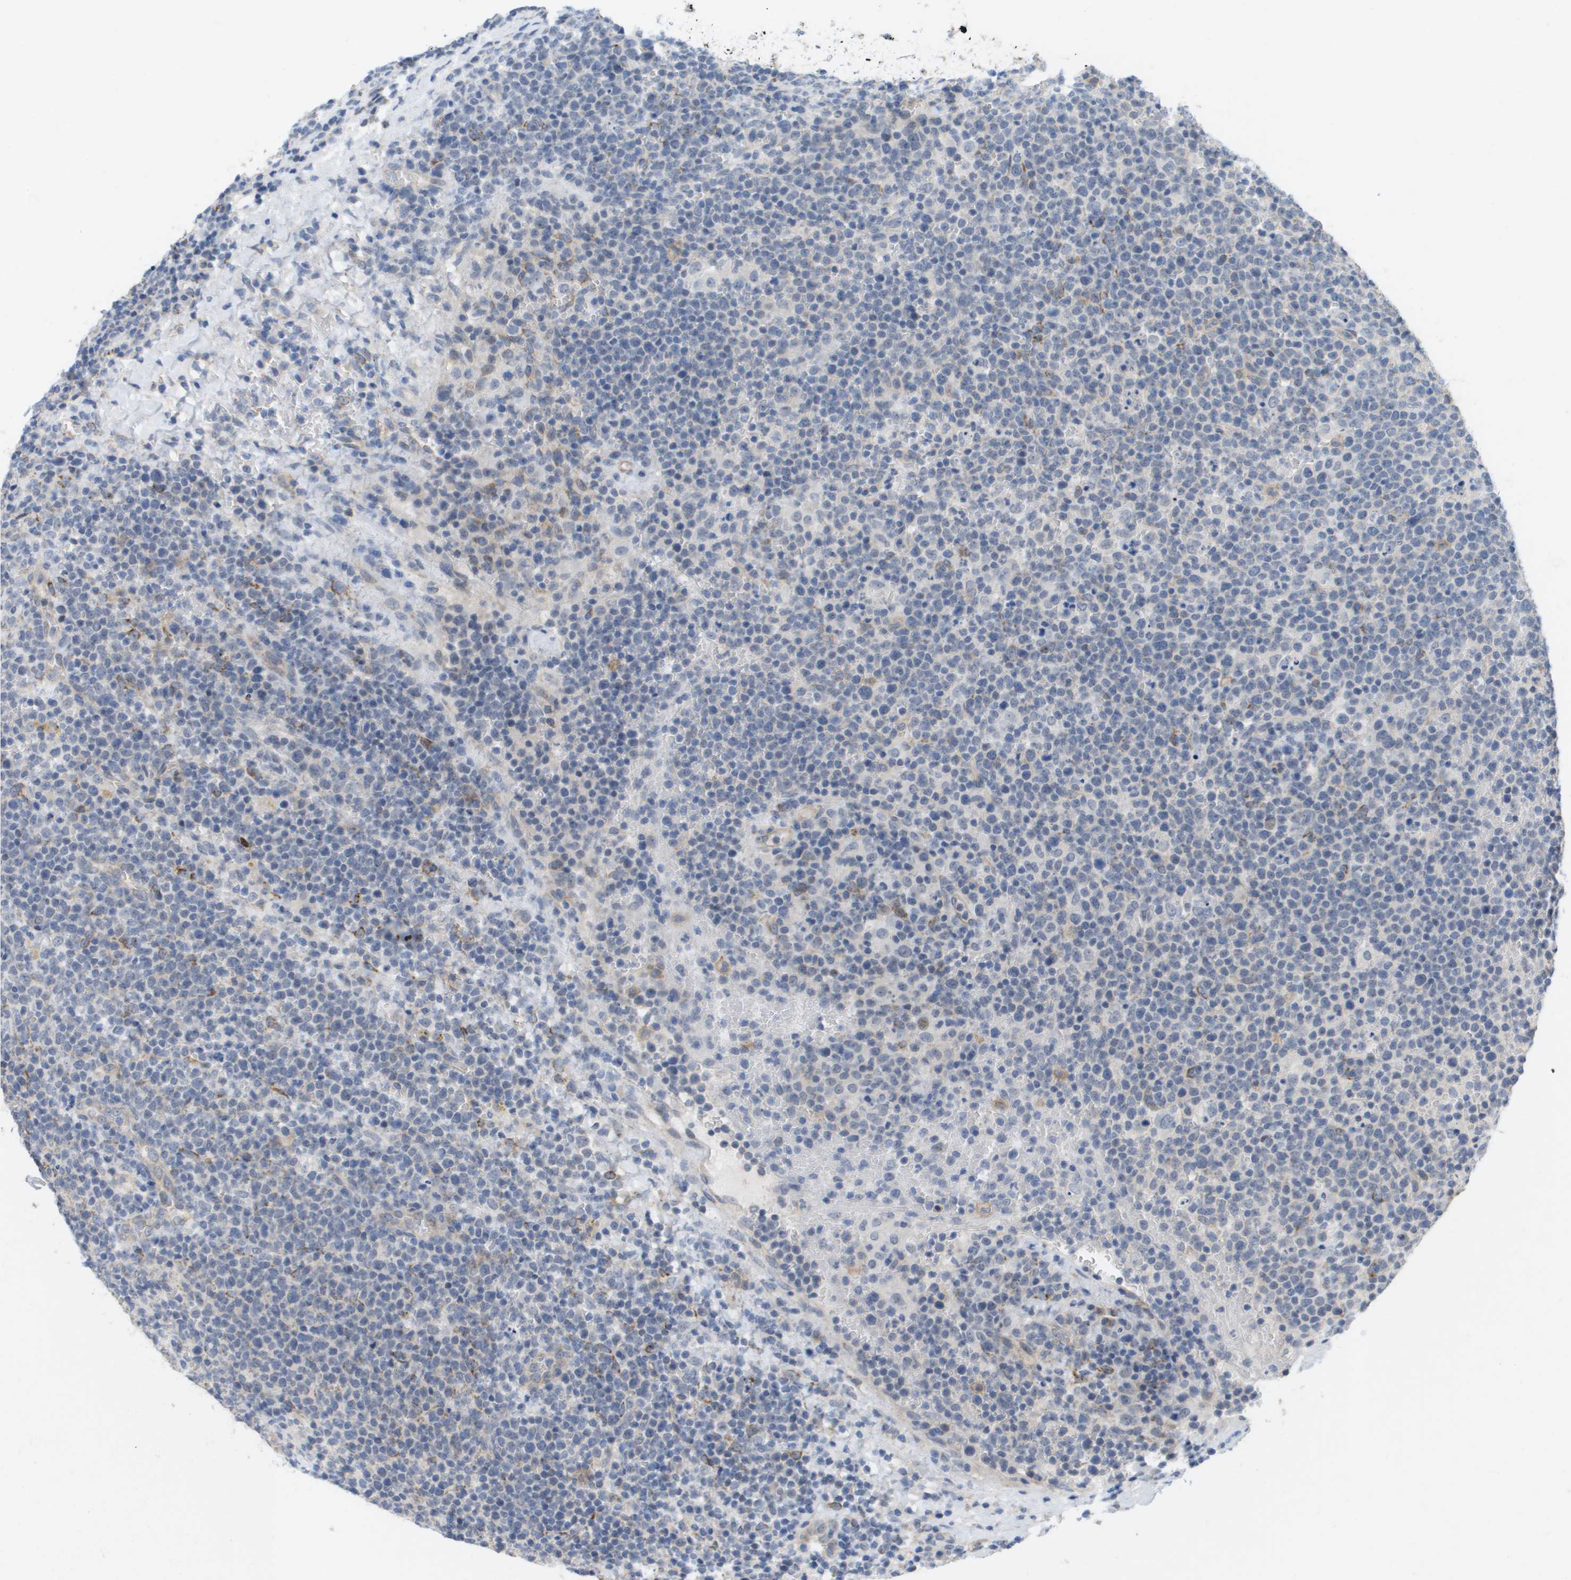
{"staining": {"intensity": "negative", "quantity": "none", "location": "none"}, "tissue": "lymphoma", "cell_type": "Tumor cells", "image_type": "cancer", "snomed": [{"axis": "morphology", "description": "Malignant lymphoma, non-Hodgkin's type, High grade"}, {"axis": "topography", "description": "Lymph node"}], "caption": "Immunohistochemical staining of malignant lymphoma, non-Hodgkin's type (high-grade) demonstrates no significant staining in tumor cells.", "gene": "MTARC2", "patient": {"sex": "male", "age": 61}}